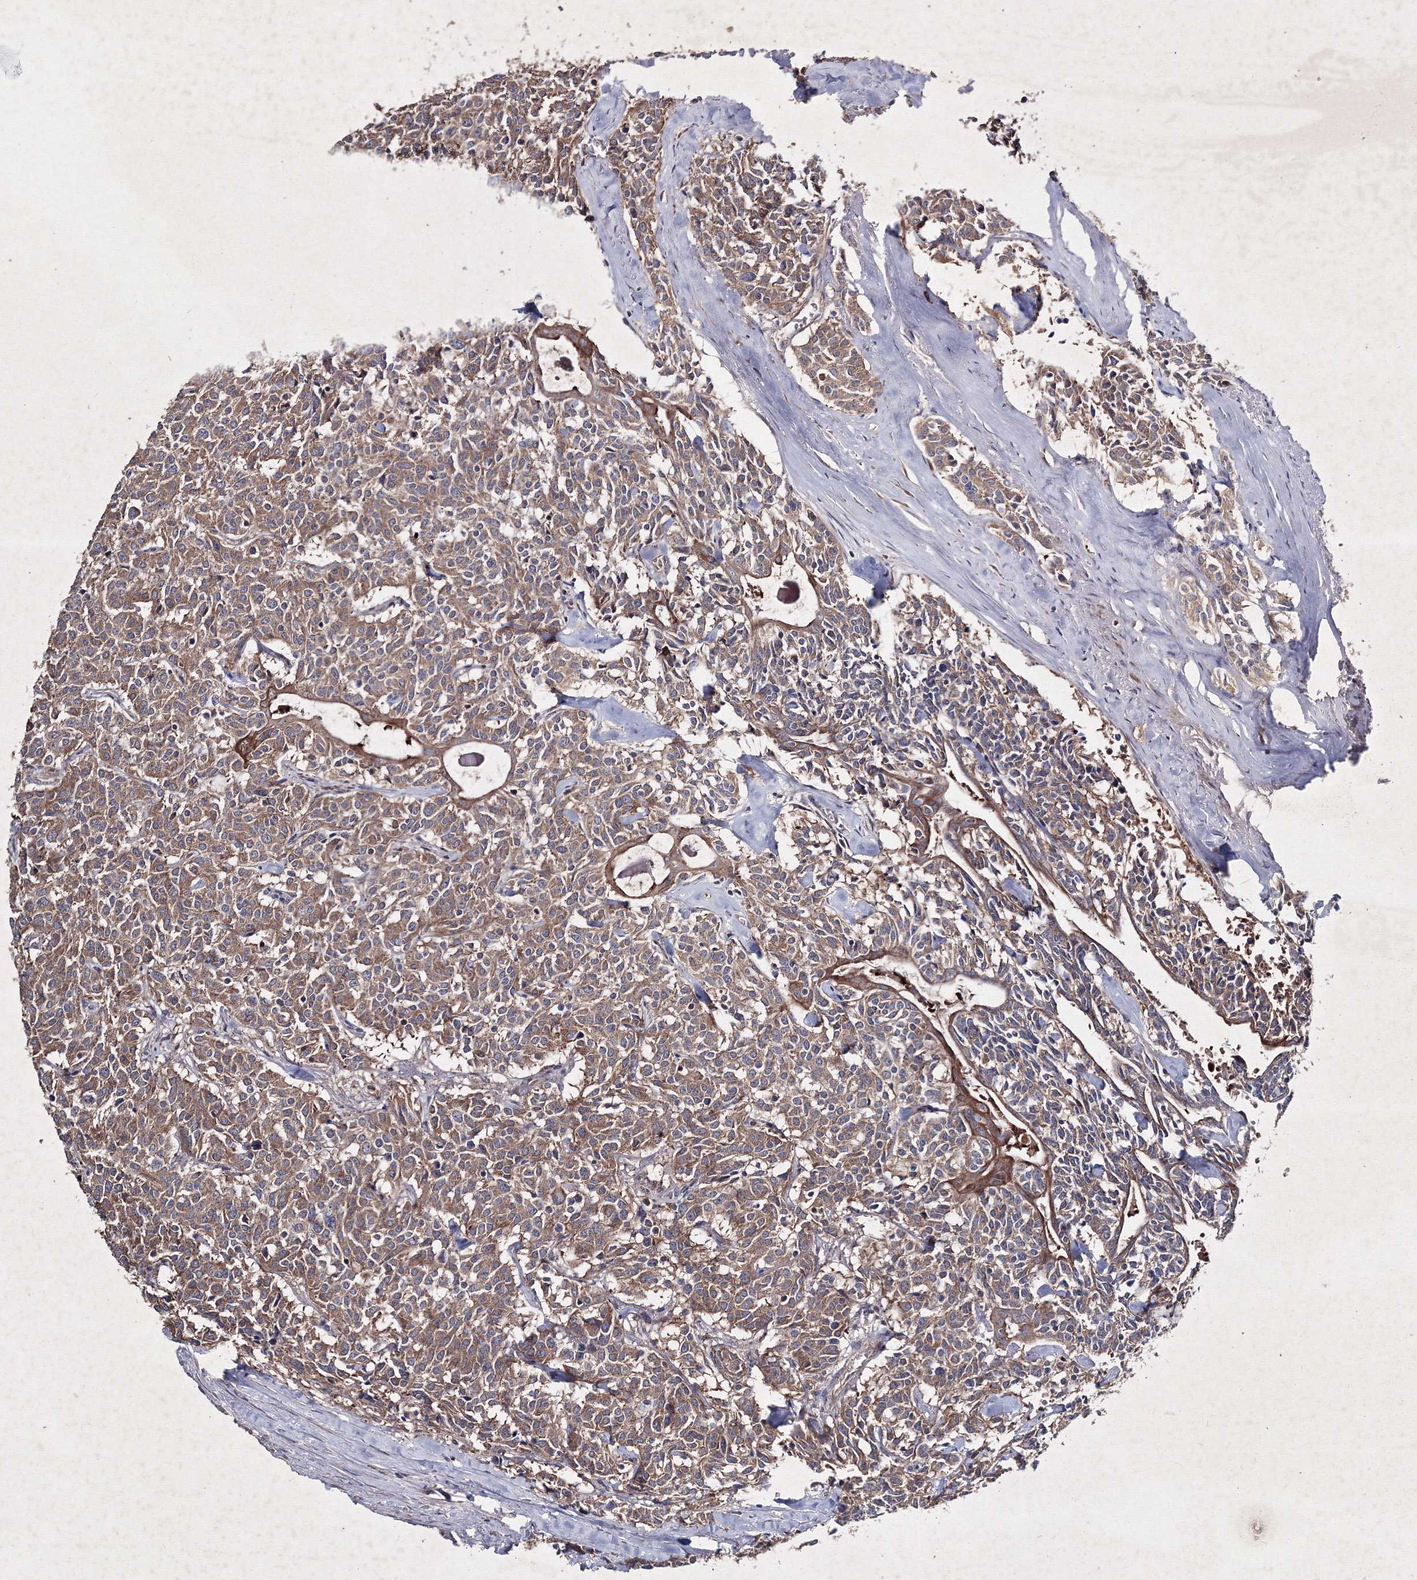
{"staining": {"intensity": "moderate", "quantity": ">75%", "location": "cytoplasmic/membranous"}, "tissue": "carcinoid", "cell_type": "Tumor cells", "image_type": "cancer", "snomed": [{"axis": "morphology", "description": "Carcinoid, malignant, NOS"}, {"axis": "topography", "description": "Lung"}], "caption": "Brown immunohistochemical staining in human malignant carcinoid displays moderate cytoplasmic/membranous expression in approximately >75% of tumor cells. The staining is performed using DAB (3,3'-diaminobenzidine) brown chromogen to label protein expression. The nuclei are counter-stained blue using hematoxylin.", "gene": "GFM1", "patient": {"sex": "female", "age": 46}}